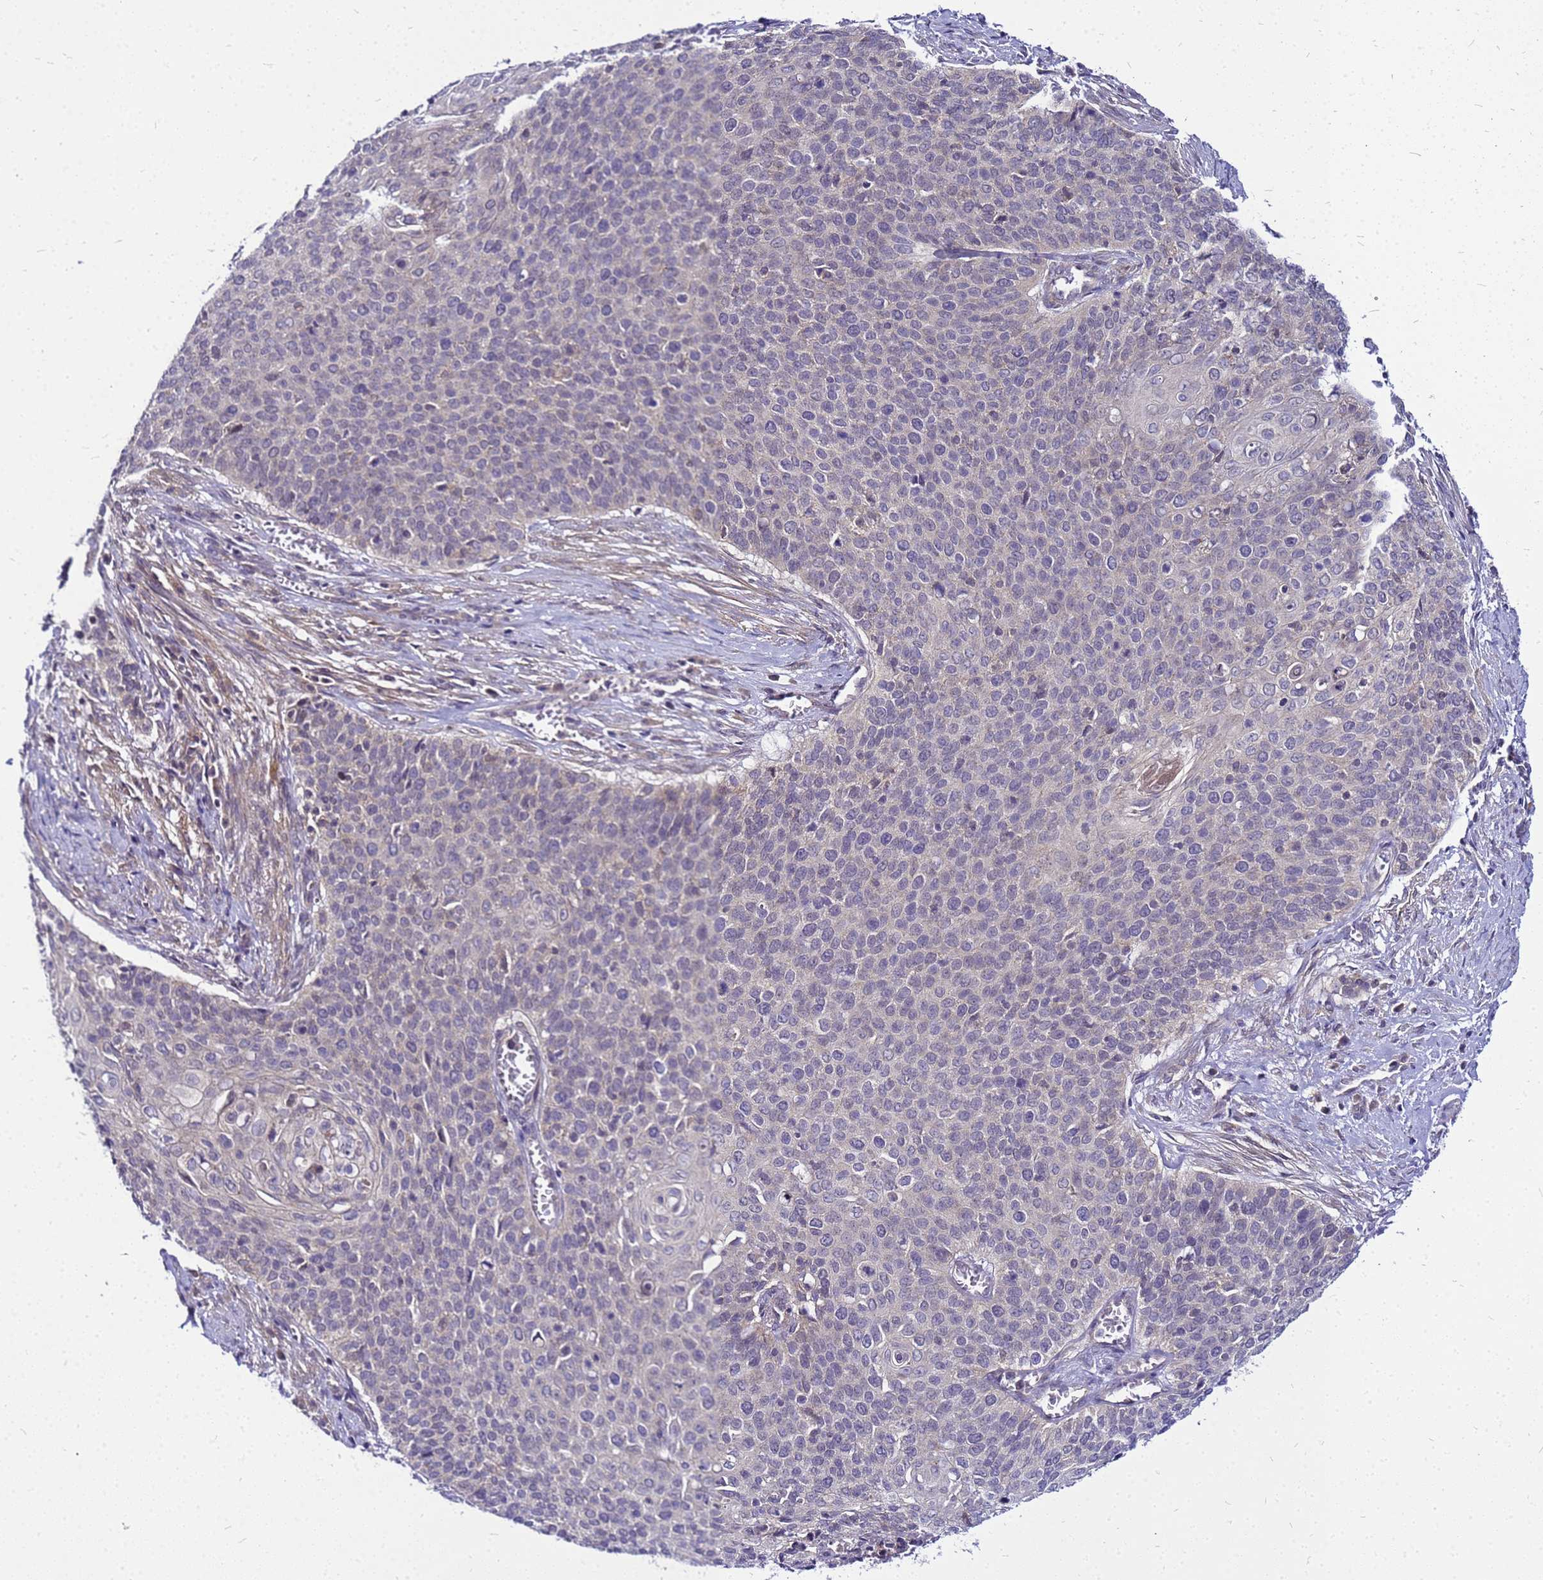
{"staining": {"intensity": "negative", "quantity": "none", "location": "none"}, "tissue": "cervical cancer", "cell_type": "Tumor cells", "image_type": "cancer", "snomed": [{"axis": "morphology", "description": "Squamous cell carcinoma, NOS"}, {"axis": "topography", "description": "Cervix"}], "caption": "Immunohistochemical staining of cervical cancer (squamous cell carcinoma) exhibits no significant positivity in tumor cells.", "gene": "SAT1", "patient": {"sex": "female", "age": 39}}